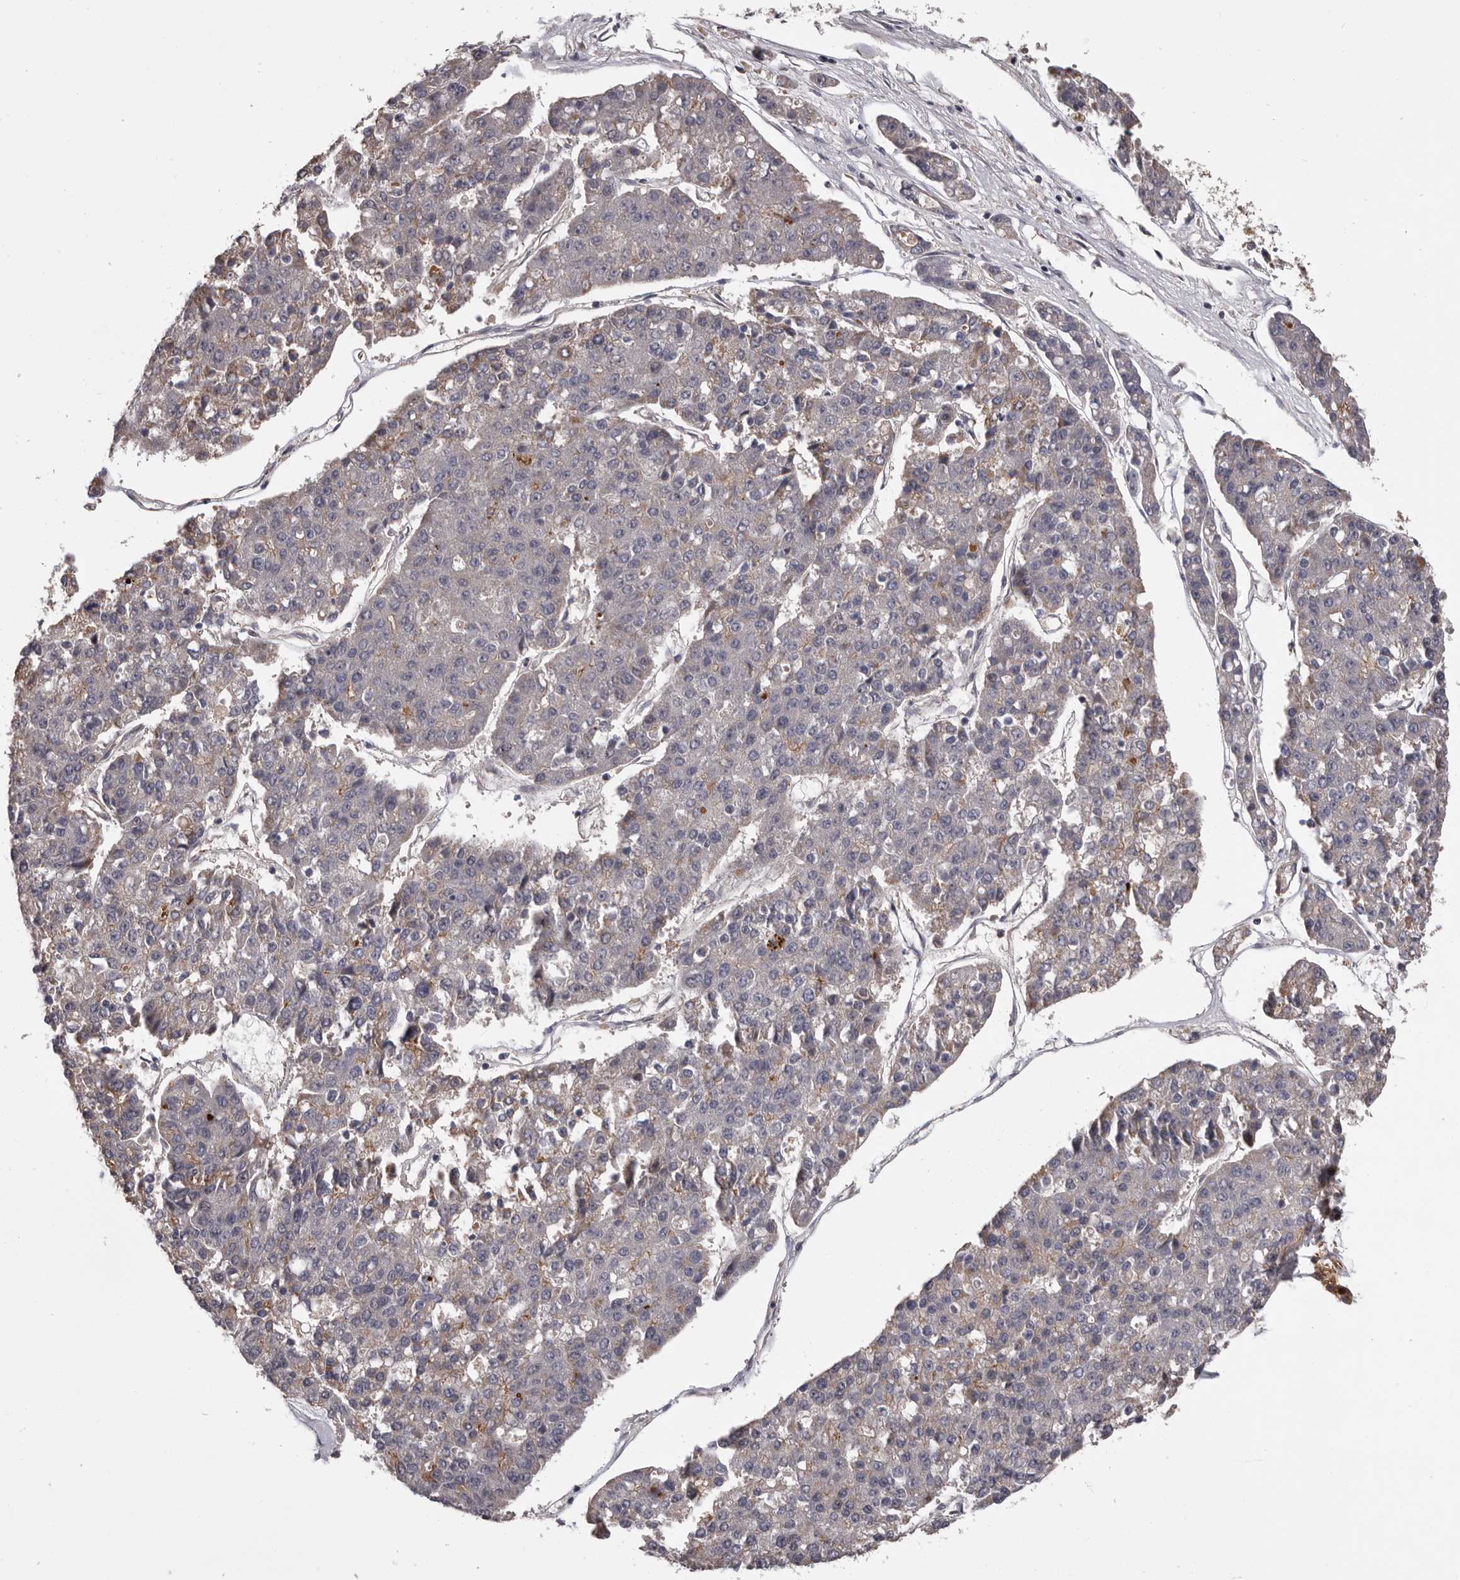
{"staining": {"intensity": "negative", "quantity": "none", "location": "none"}, "tissue": "pancreatic cancer", "cell_type": "Tumor cells", "image_type": "cancer", "snomed": [{"axis": "morphology", "description": "Adenocarcinoma, NOS"}, {"axis": "topography", "description": "Pancreas"}], "caption": "Immunohistochemistry photomicrograph of neoplastic tissue: pancreatic cancer stained with DAB exhibits no significant protein staining in tumor cells.", "gene": "VPS37A", "patient": {"sex": "male", "age": 50}}